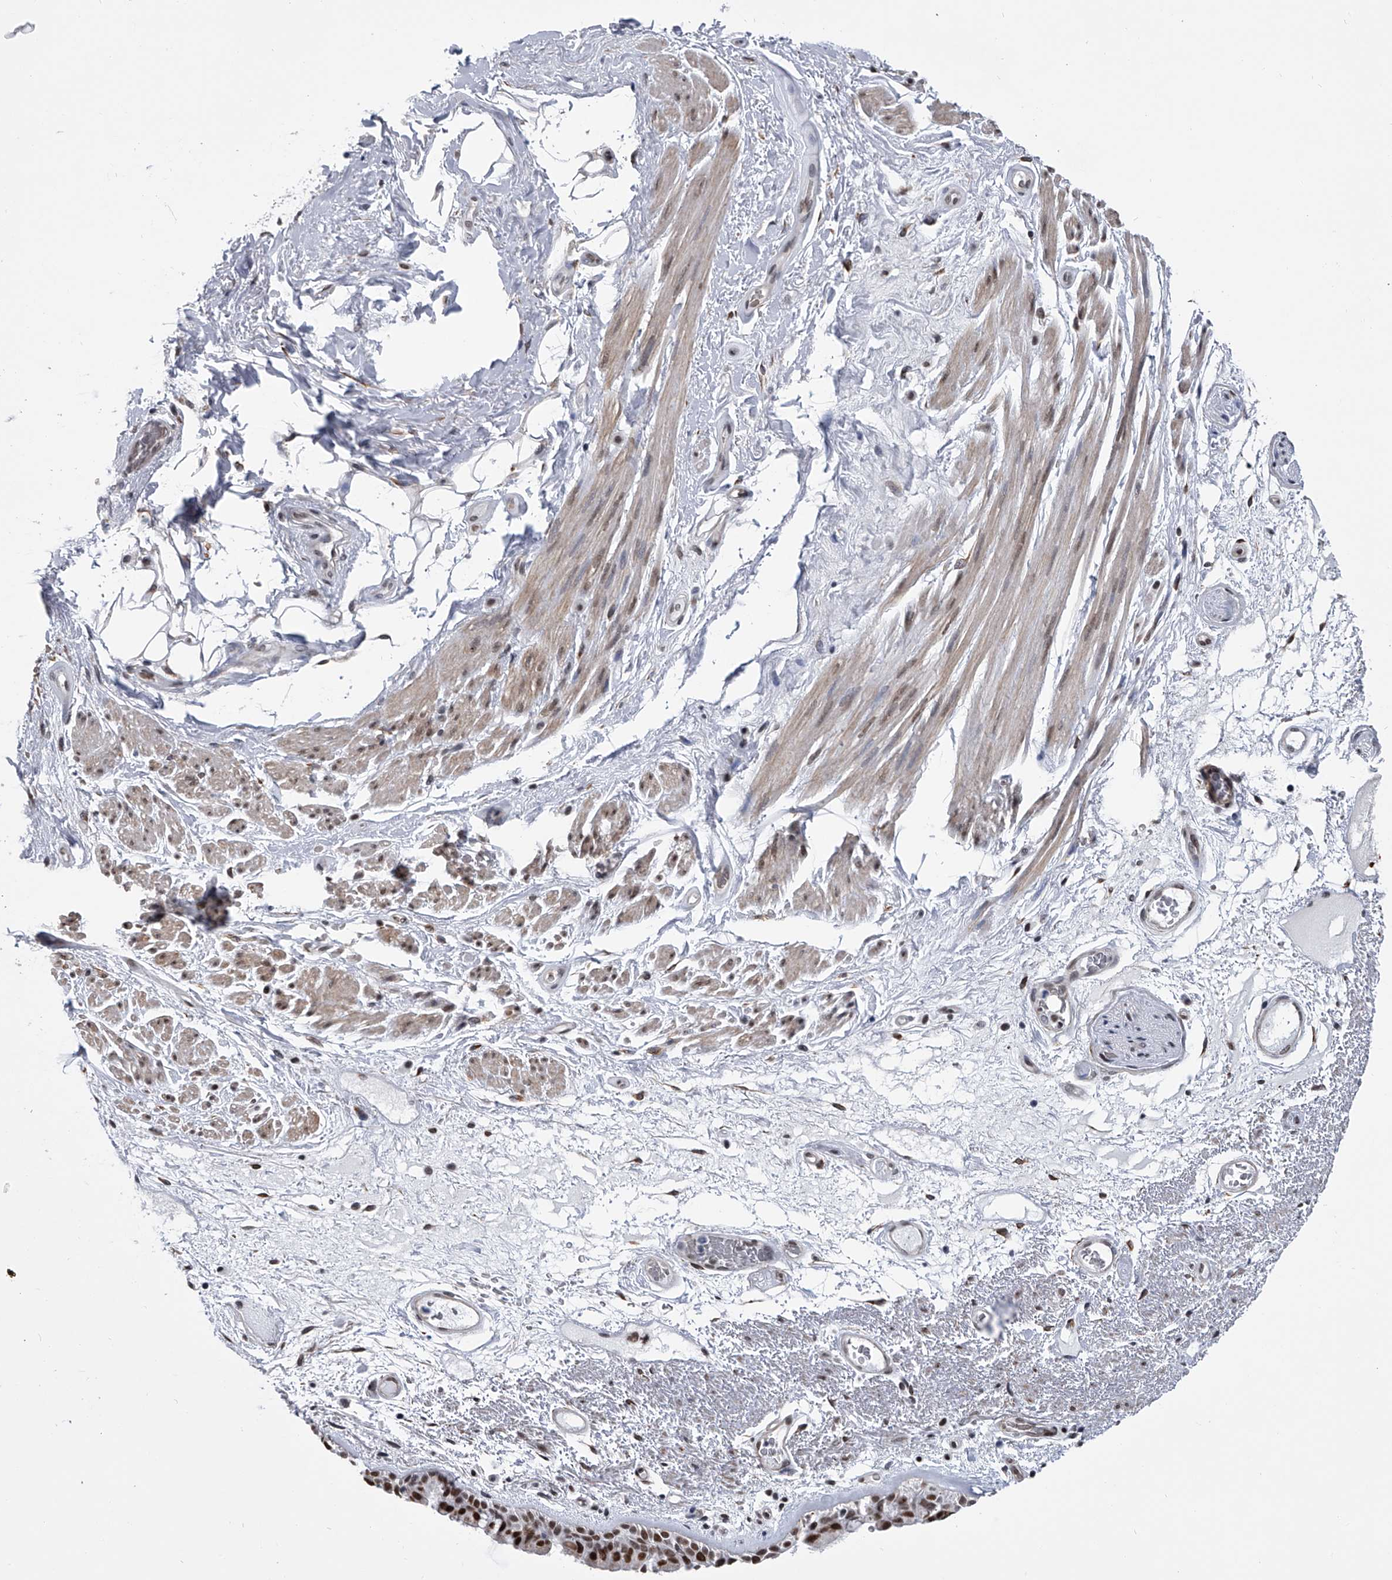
{"staining": {"intensity": "strong", "quantity": ">75%", "location": "nuclear"}, "tissue": "bronchus", "cell_type": "Respiratory epithelial cells", "image_type": "normal", "snomed": [{"axis": "morphology", "description": "Normal tissue, NOS"}, {"axis": "morphology", "description": "Squamous cell carcinoma, NOS"}, {"axis": "topography", "description": "Lymph node"}, {"axis": "topography", "description": "Bronchus"}, {"axis": "topography", "description": "Lung"}], "caption": "Brown immunohistochemical staining in unremarkable bronchus shows strong nuclear staining in about >75% of respiratory epithelial cells. (brown staining indicates protein expression, while blue staining denotes nuclei).", "gene": "SIM2", "patient": {"sex": "male", "age": 66}}